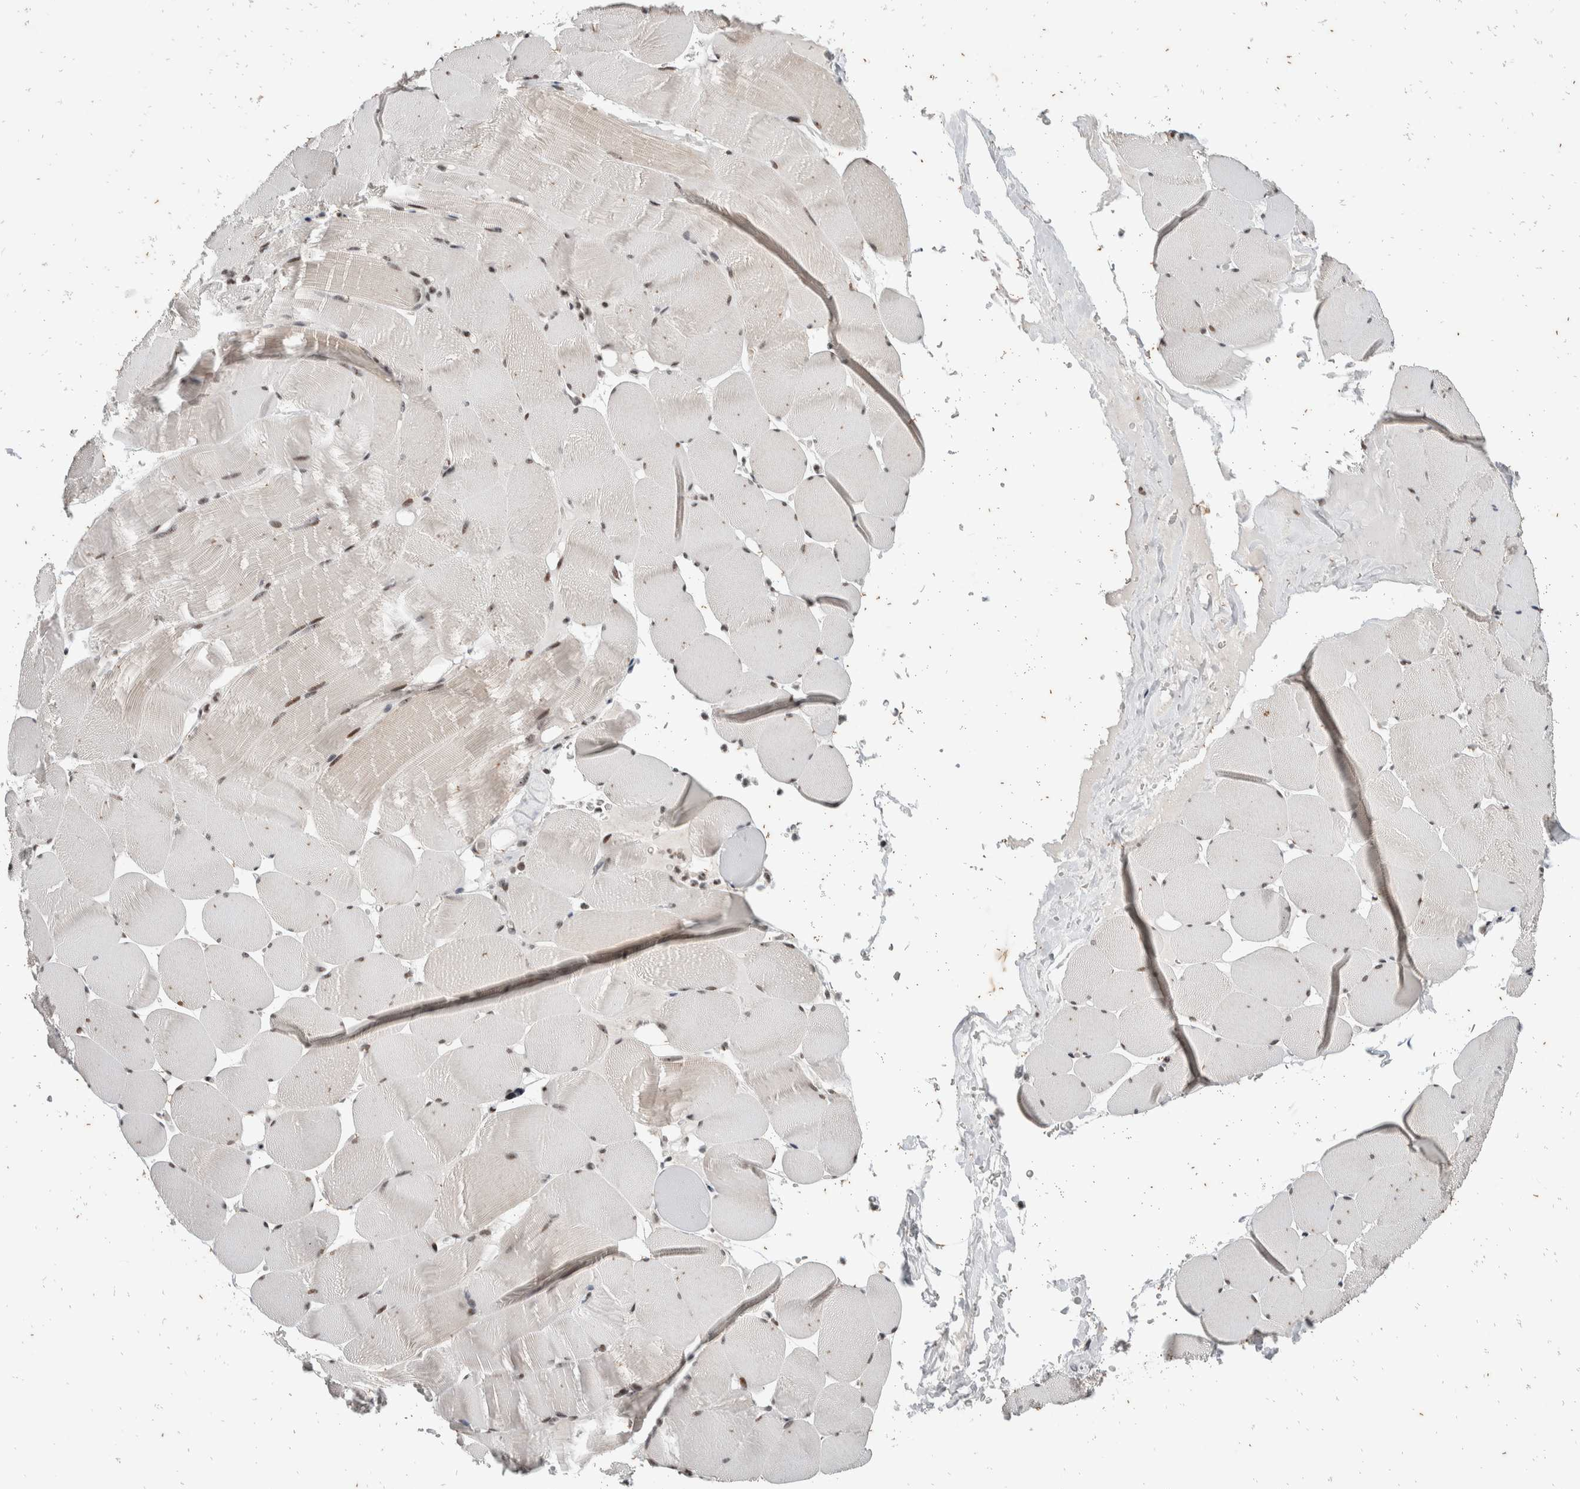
{"staining": {"intensity": "weak", "quantity": "<25%", "location": "cytoplasmic/membranous,nuclear"}, "tissue": "skeletal muscle", "cell_type": "Myocytes", "image_type": "normal", "snomed": [{"axis": "morphology", "description": "Normal tissue, NOS"}, {"axis": "topography", "description": "Skeletal muscle"}], "caption": "The histopathology image shows no staining of myocytes in unremarkable skeletal muscle. (Immunohistochemistry (ihc), brightfield microscopy, high magnification).", "gene": "ATXN7L1", "patient": {"sex": "male", "age": 62}}